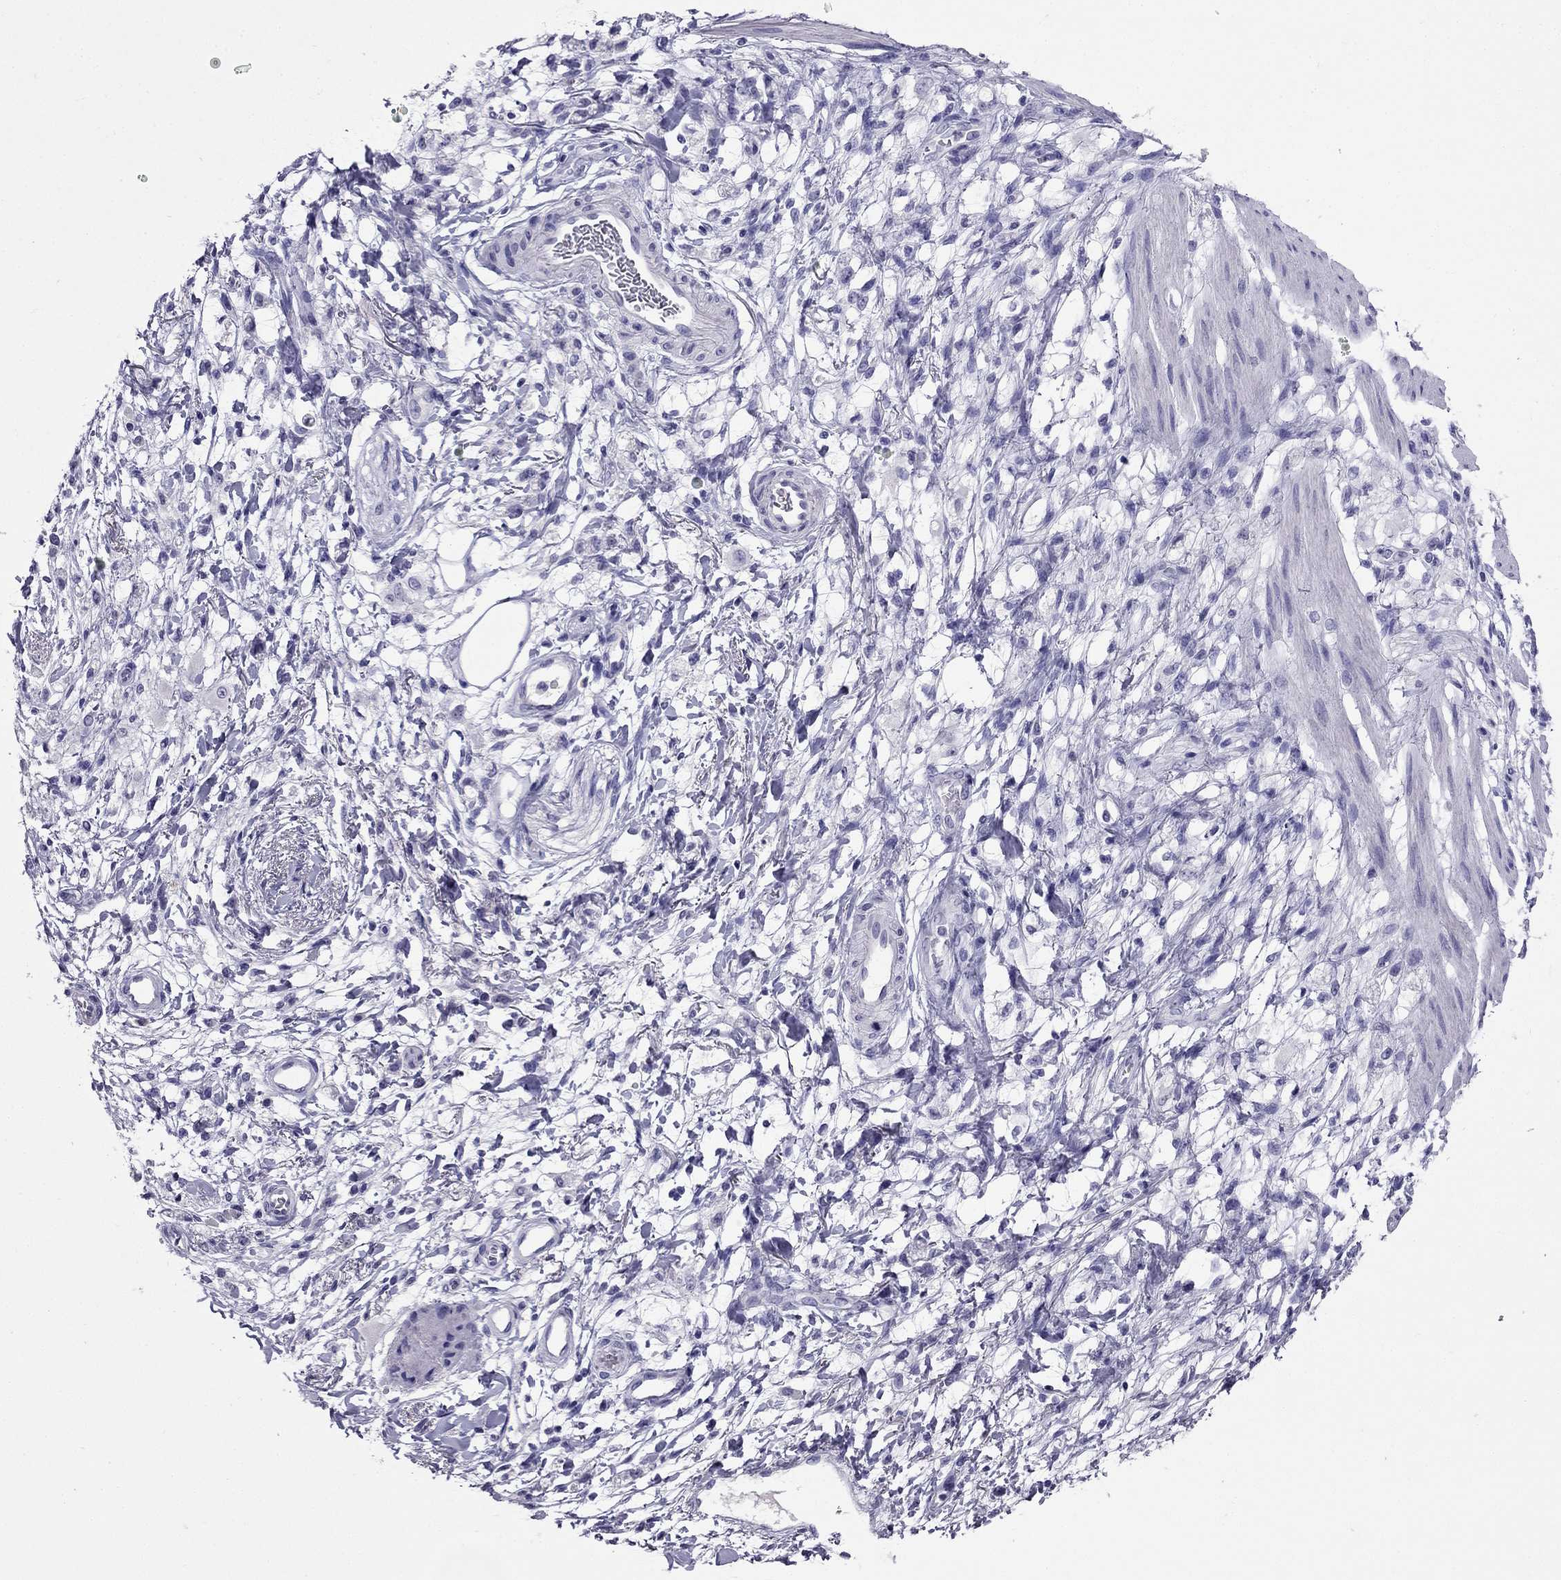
{"staining": {"intensity": "negative", "quantity": "none", "location": "none"}, "tissue": "stomach cancer", "cell_type": "Tumor cells", "image_type": "cancer", "snomed": [{"axis": "morphology", "description": "Adenocarcinoma, NOS"}, {"axis": "topography", "description": "Stomach"}], "caption": "Tumor cells are negative for protein expression in human stomach cancer.", "gene": "CDHR4", "patient": {"sex": "female", "age": 60}}